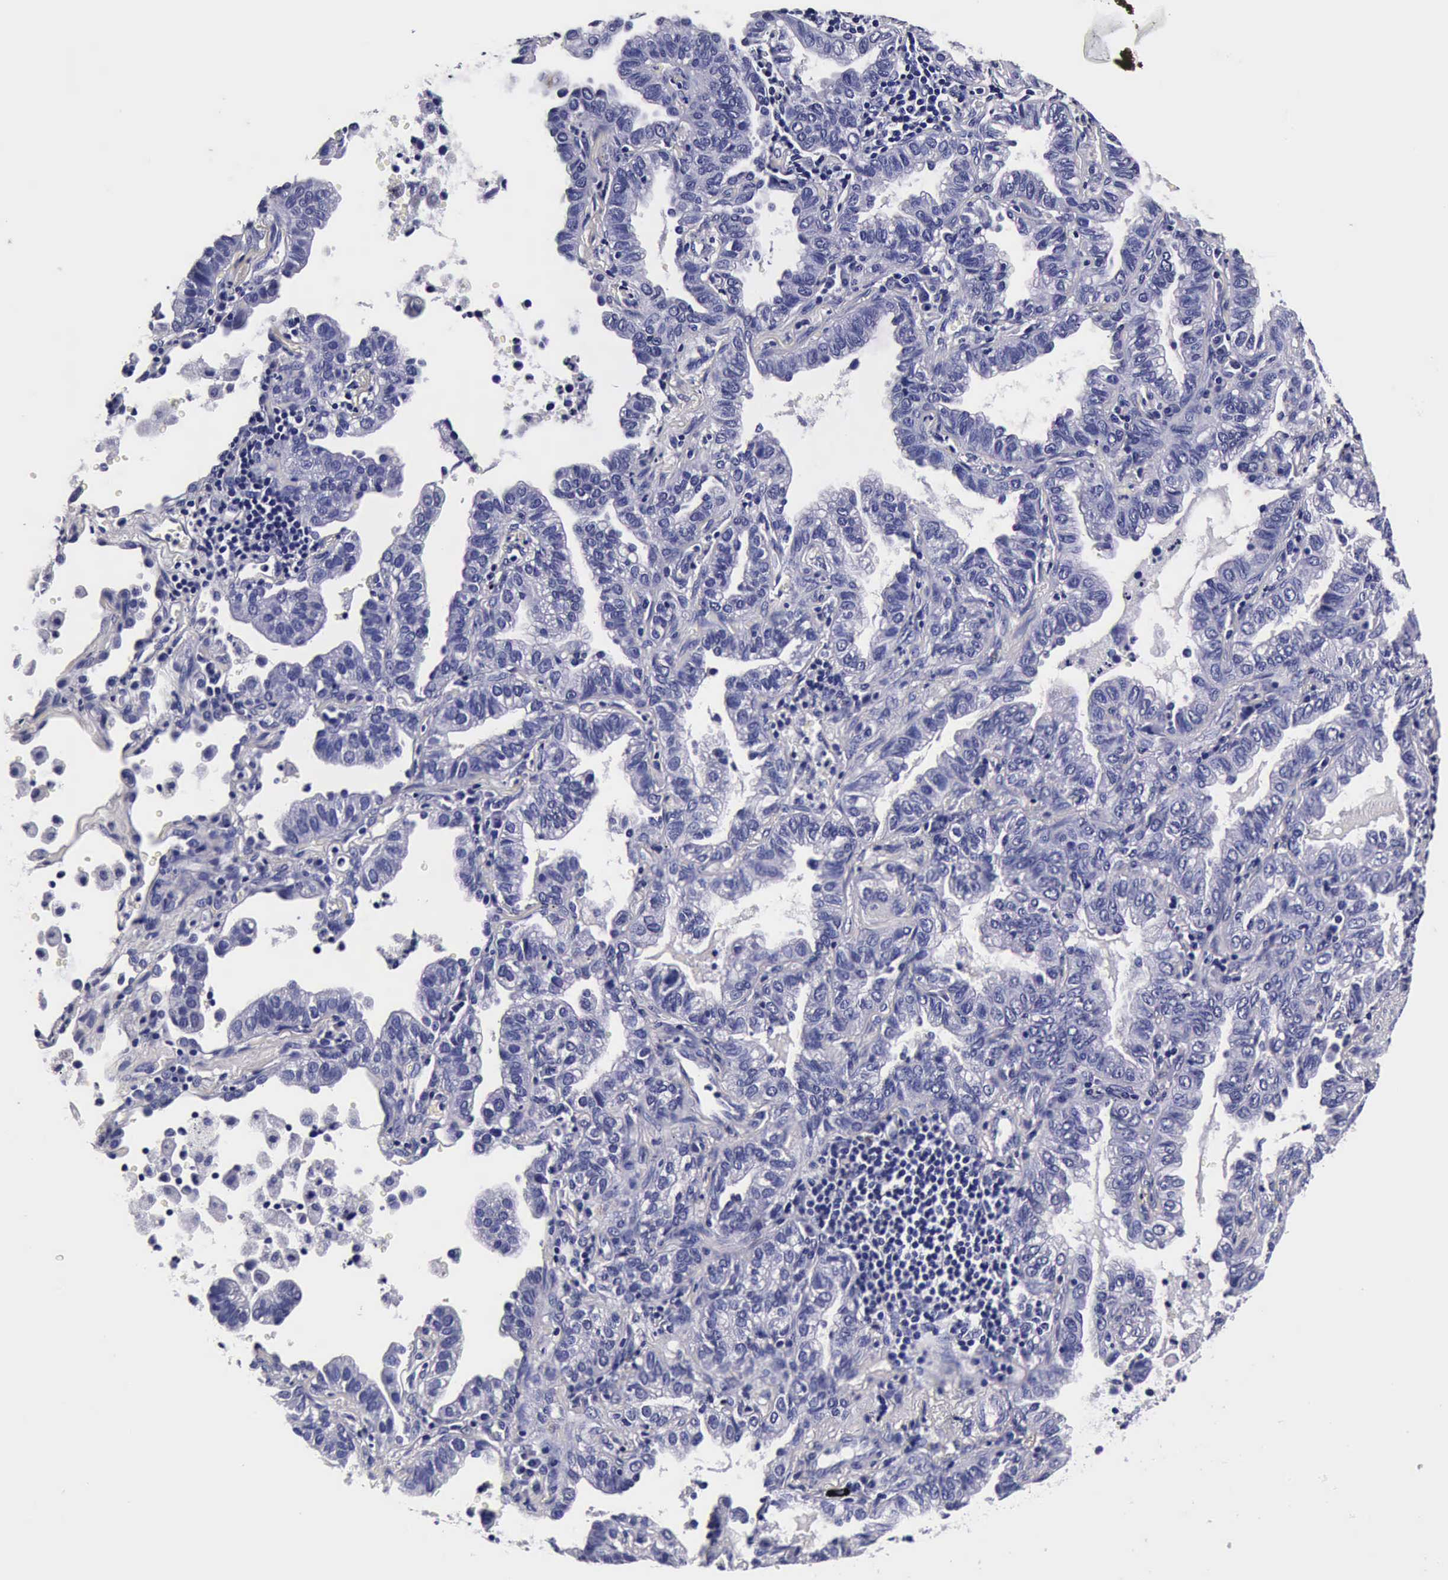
{"staining": {"intensity": "negative", "quantity": "none", "location": "none"}, "tissue": "lung cancer", "cell_type": "Tumor cells", "image_type": "cancer", "snomed": [{"axis": "morphology", "description": "Adenocarcinoma, NOS"}, {"axis": "topography", "description": "Lung"}], "caption": "Lung adenocarcinoma was stained to show a protein in brown. There is no significant positivity in tumor cells.", "gene": "IAPP", "patient": {"sex": "female", "age": 50}}